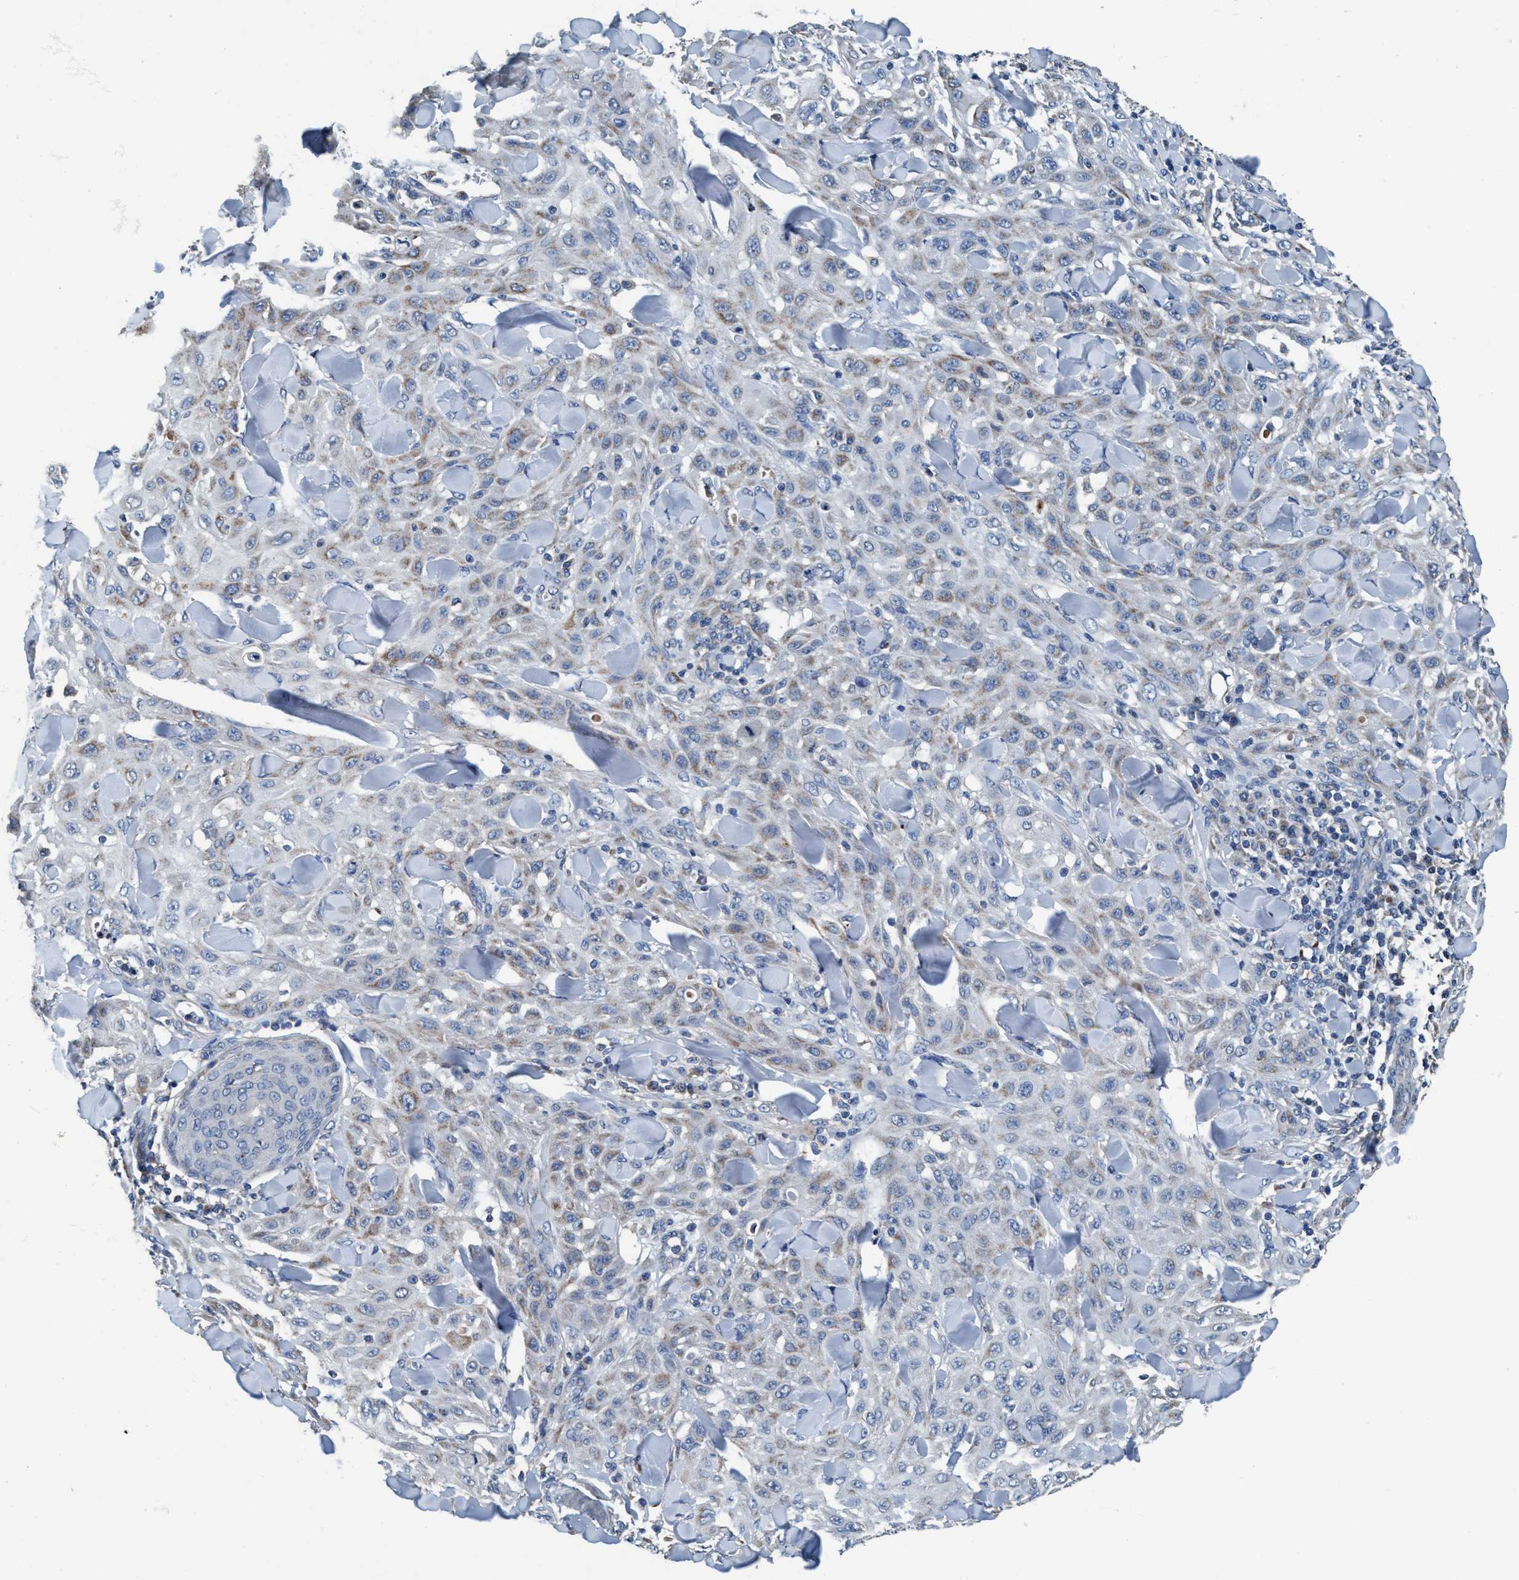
{"staining": {"intensity": "moderate", "quantity": "<25%", "location": "cytoplasmic/membranous"}, "tissue": "skin cancer", "cell_type": "Tumor cells", "image_type": "cancer", "snomed": [{"axis": "morphology", "description": "Squamous cell carcinoma, NOS"}, {"axis": "topography", "description": "Skin"}], "caption": "Moderate cytoplasmic/membranous staining for a protein is seen in about <25% of tumor cells of skin cancer using immunohistochemistry.", "gene": "ANKFN1", "patient": {"sex": "male", "age": 24}}